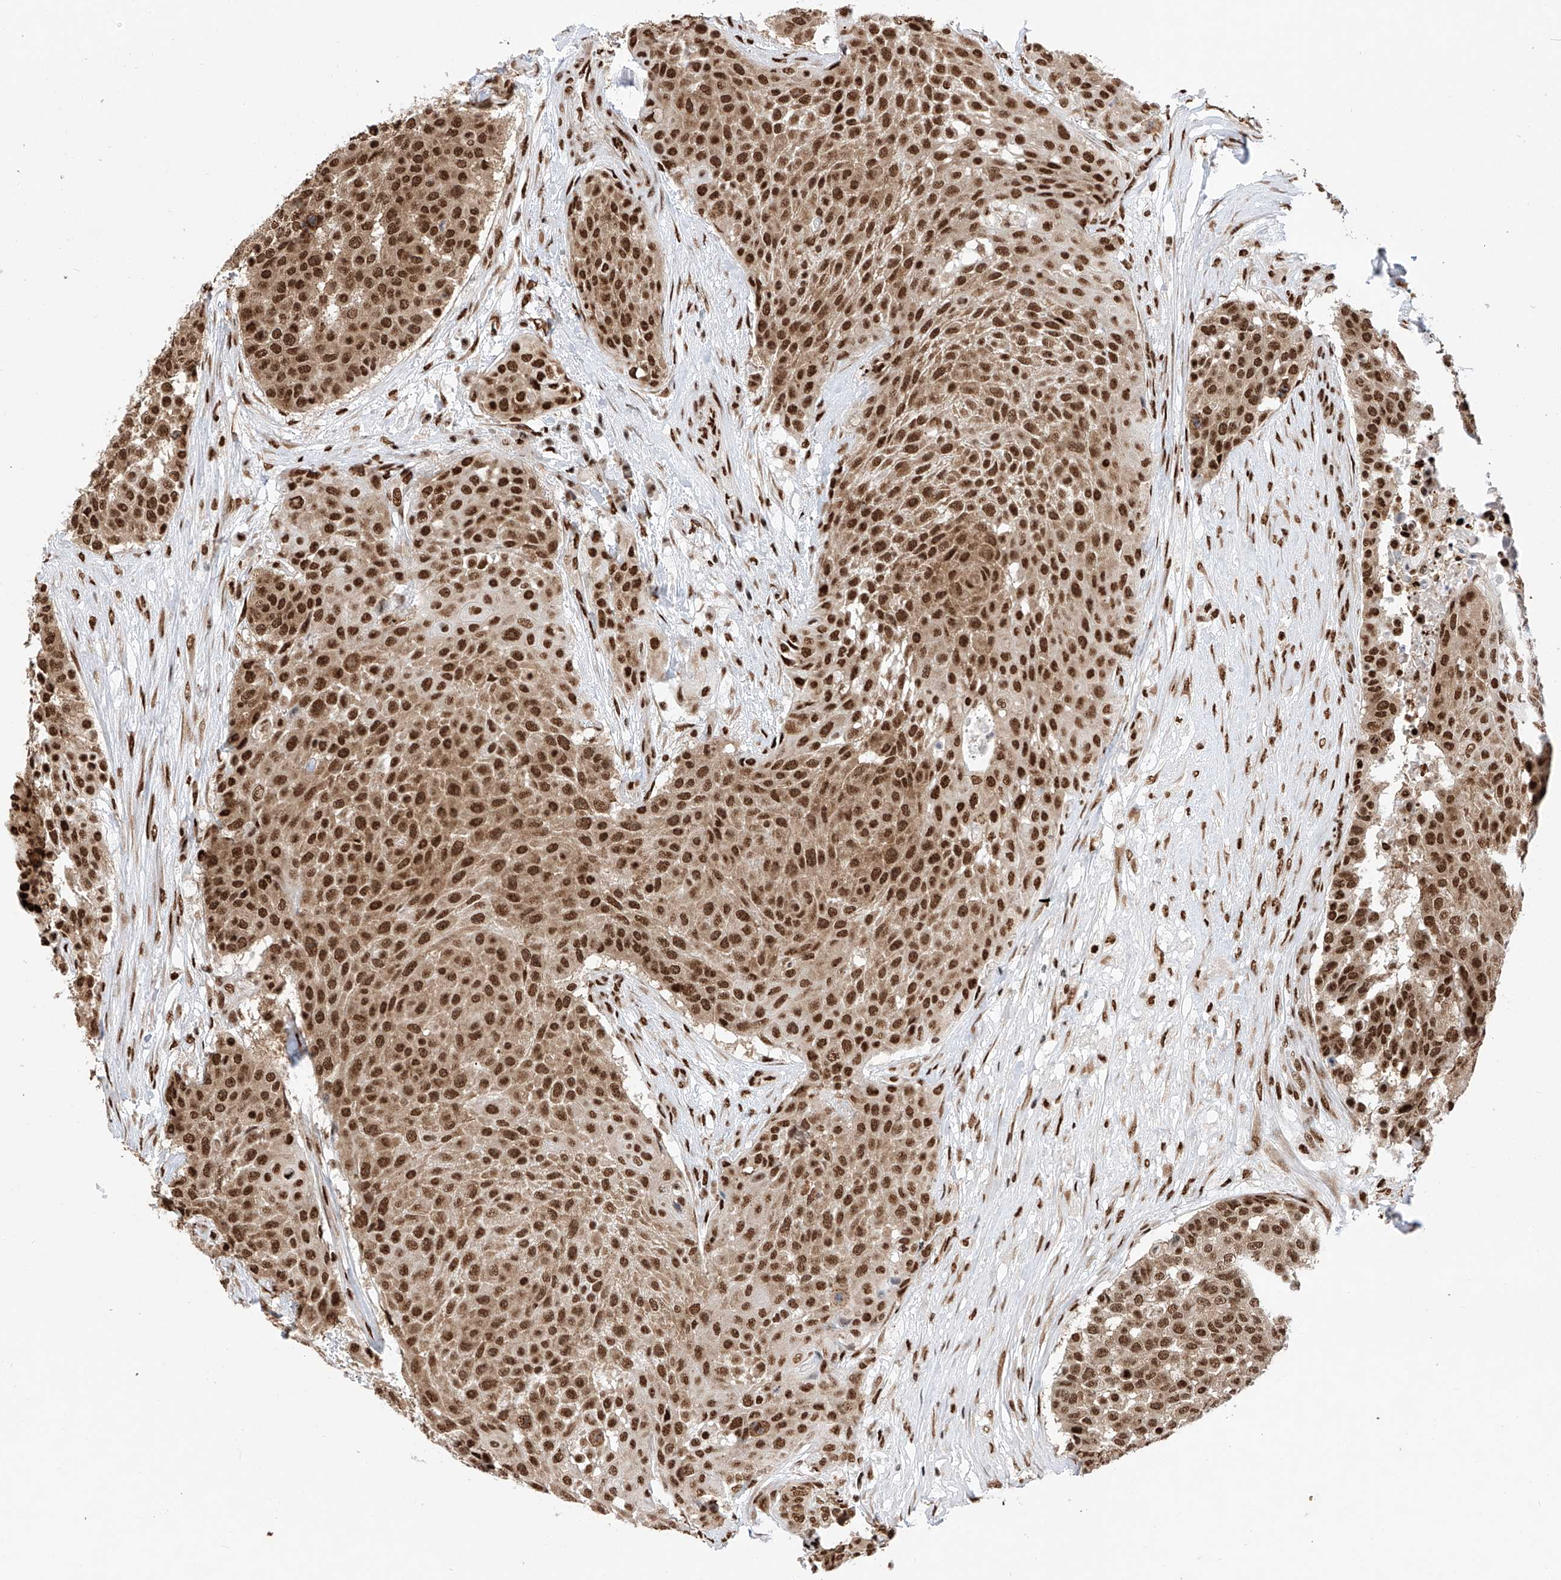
{"staining": {"intensity": "strong", "quantity": ">75%", "location": "cytoplasmic/membranous,nuclear"}, "tissue": "urothelial cancer", "cell_type": "Tumor cells", "image_type": "cancer", "snomed": [{"axis": "morphology", "description": "Urothelial carcinoma, High grade"}, {"axis": "topography", "description": "Urinary bladder"}], "caption": "Immunohistochemistry image of neoplastic tissue: urothelial cancer stained using immunohistochemistry (IHC) displays high levels of strong protein expression localized specifically in the cytoplasmic/membranous and nuclear of tumor cells, appearing as a cytoplasmic/membranous and nuclear brown color.", "gene": "SRSF6", "patient": {"sex": "female", "age": 63}}